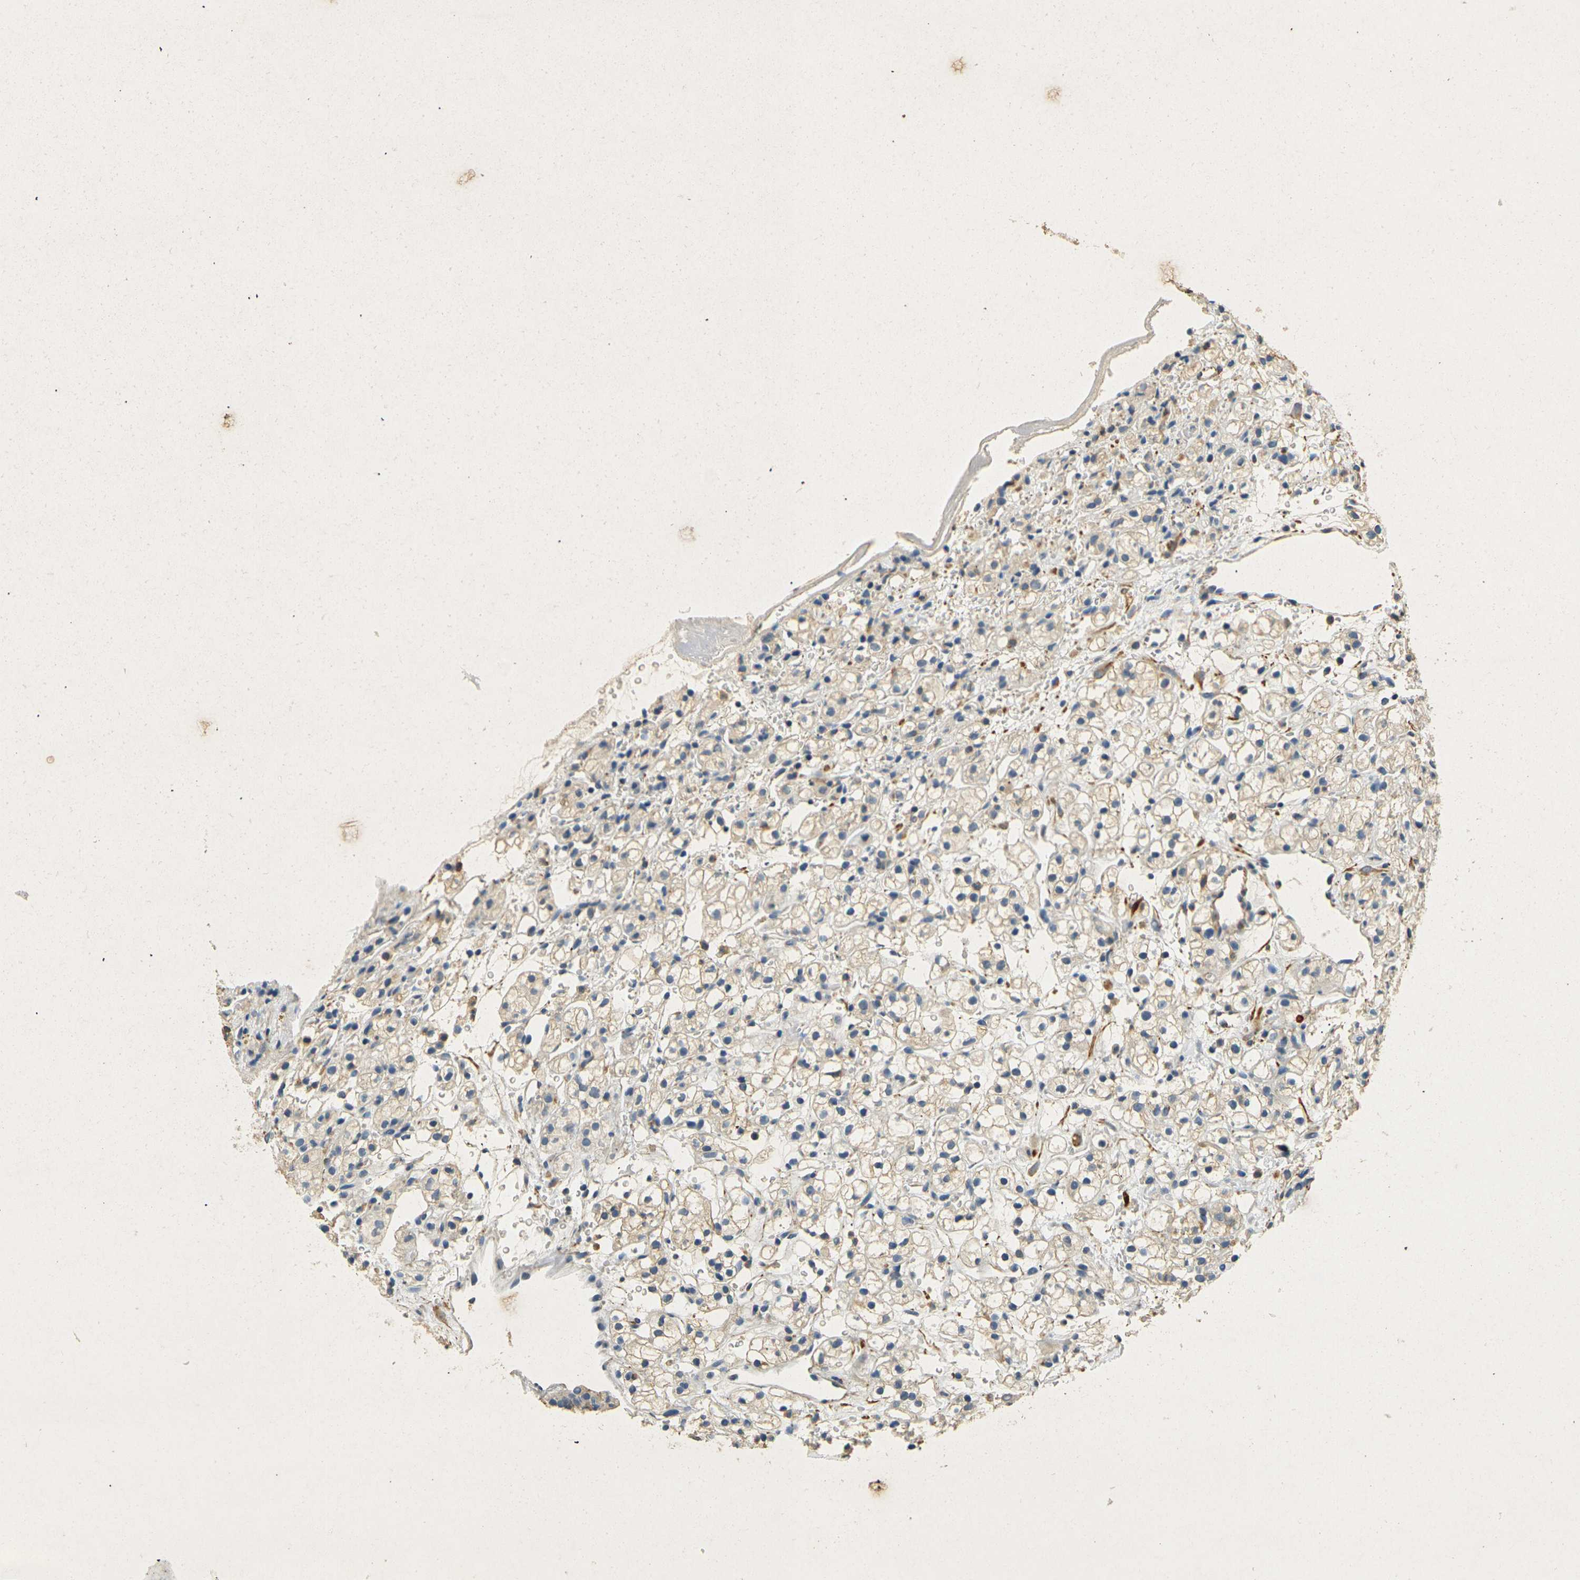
{"staining": {"intensity": "weak", "quantity": "<25%", "location": "cytoplasmic/membranous"}, "tissue": "renal cancer", "cell_type": "Tumor cells", "image_type": "cancer", "snomed": [{"axis": "morphology", "description": "Adenocarcinoma, NOS"}, {"axis": "topography", "description": "Kidney"}], "caption": "There is no significant expression in tumor cells of adenocarcinoma (renal).", "gene": "SORT1", "patient": {"sex": "male", "age": 61}}